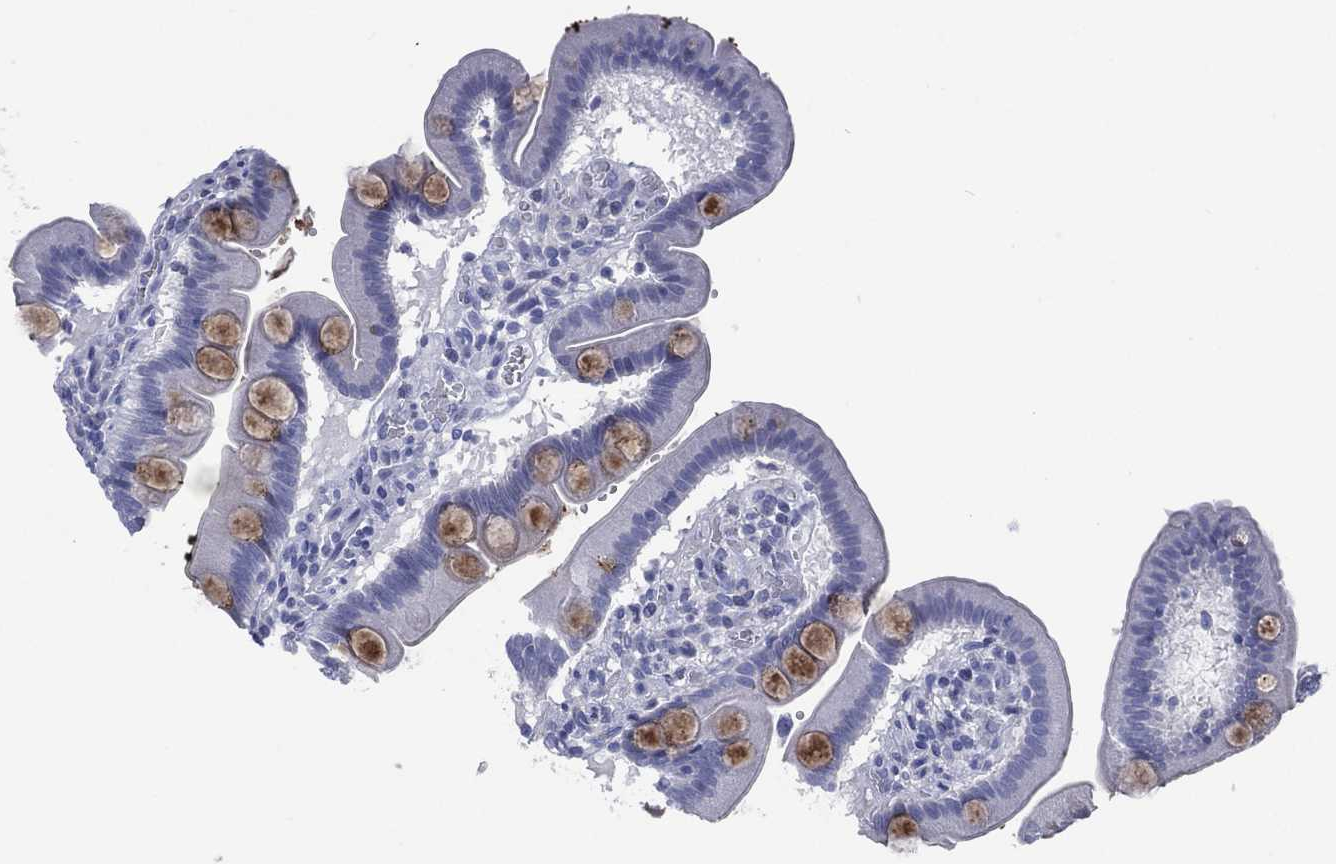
{"staining": {"intensity": "moderate", "quantity": "<25%", "location": "cytoplasmic/membranous"}, "tissue": "duodenum", "cell_type": "Glandular cells", "image_type": "normal", "snomed": [{"axis": "morphology", "description": "Normal tissue, NOS"}, {"axis": "topography", "description": "Duodenum"}], "caption": "Immunohistochemistry (IHC) image of benign duodenum: human duodenum stained using immunohistochemistry (IHC) displays low levels of moderate protein expression localized specifically in the cytoplasmic/membranous of glandular cells, appearing as a cytoplasmic/membranous brown color.", "gene": "TMEM247", "patient": {"sex": "male", "age": 59}}